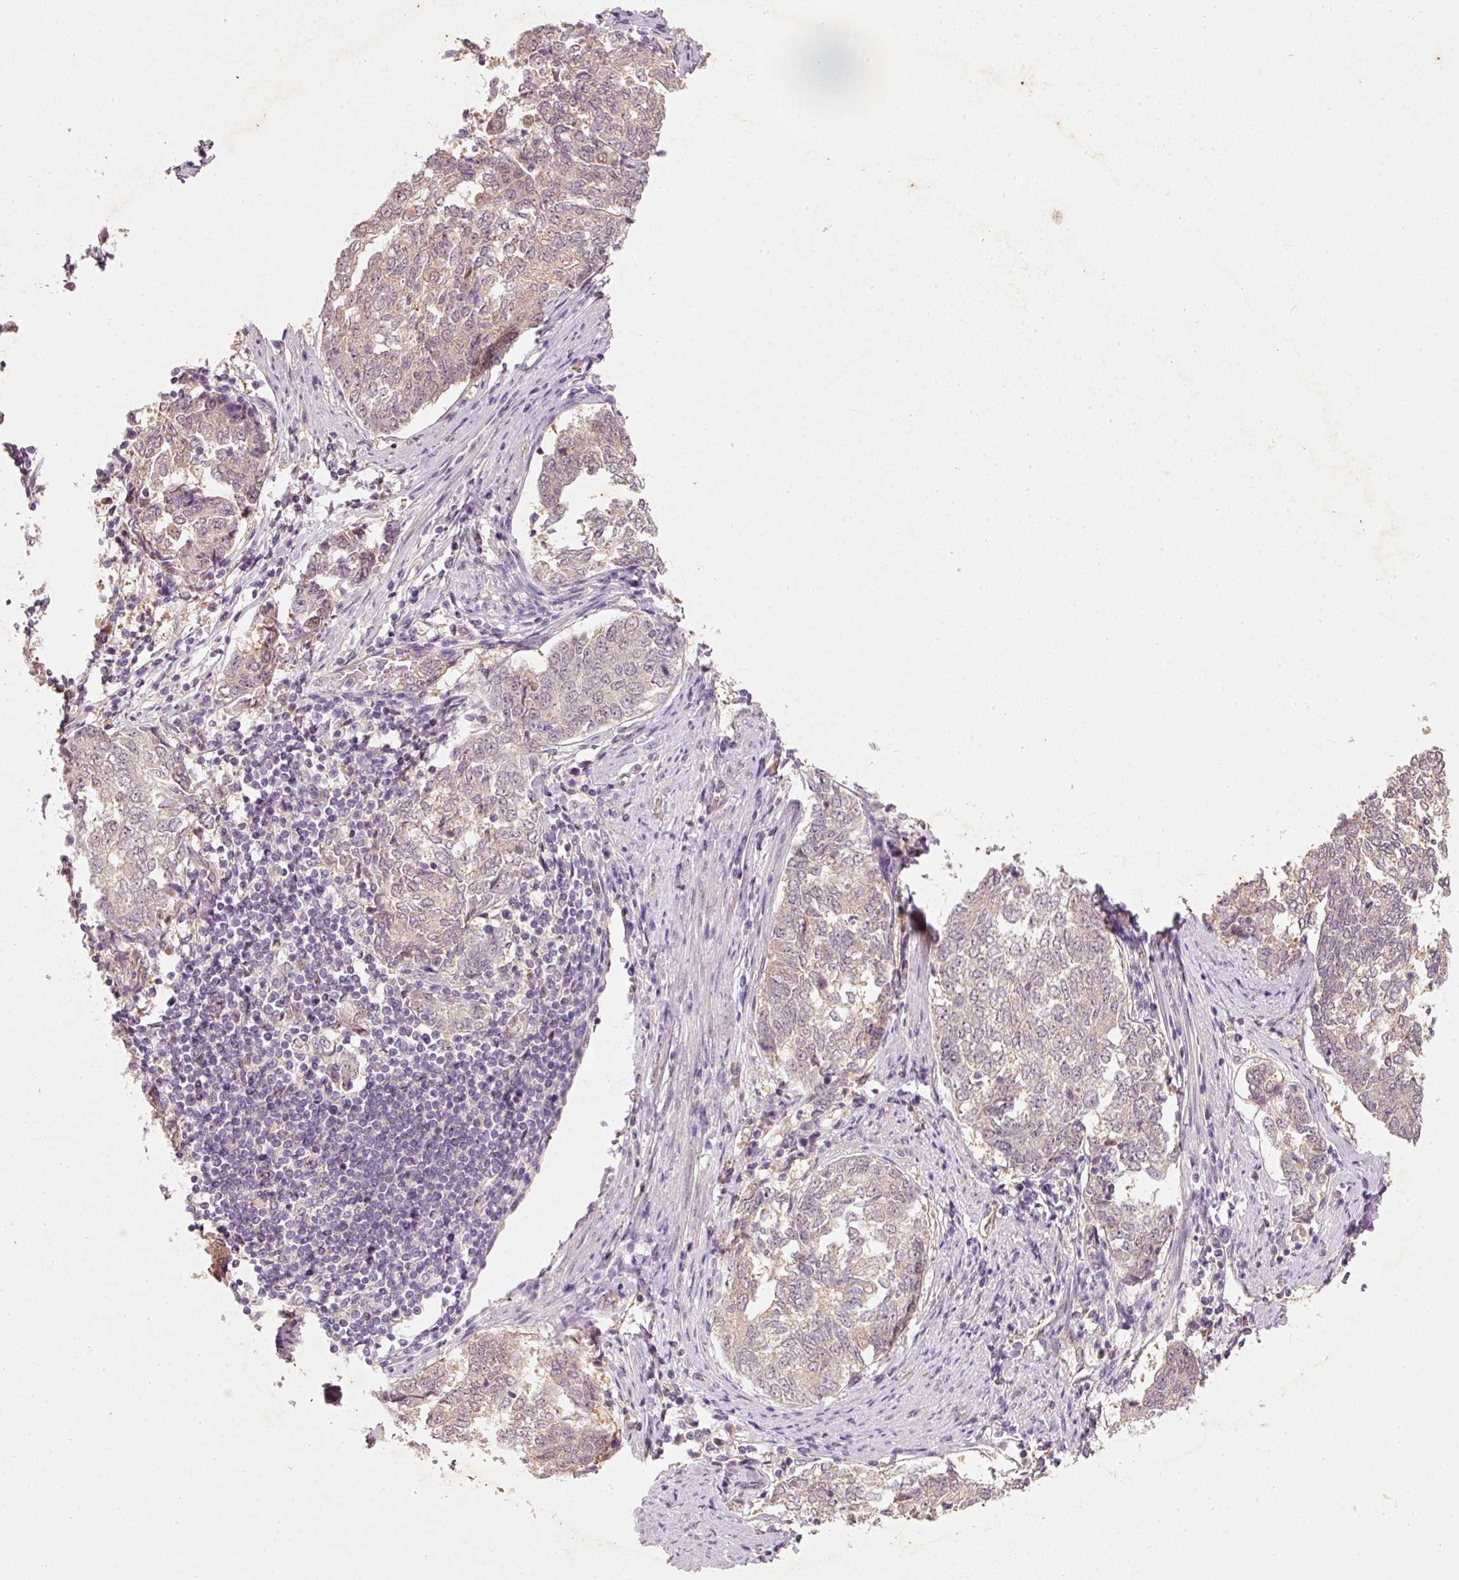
{"staining": {"intensity": "weak", "quantity": ">75%", "location": "cytoplasmic/membranous"}, "tissue": "endometrial cancer", "cell_type": "Tumor cells", "image_type": "cancer", "snomed": [{"axis": "morphology", "description": "Adenocarcinoma, NOS"}, {"axis": "topography", "description": "Endometrium"}], "caption": "Weak cytoplasmic/membranous protein staining is seen in about >75% of tumor cells in endometrial adenocarcinoma.", "gene": "RGL2", "patient": {"sex": "female", "age": 80}}